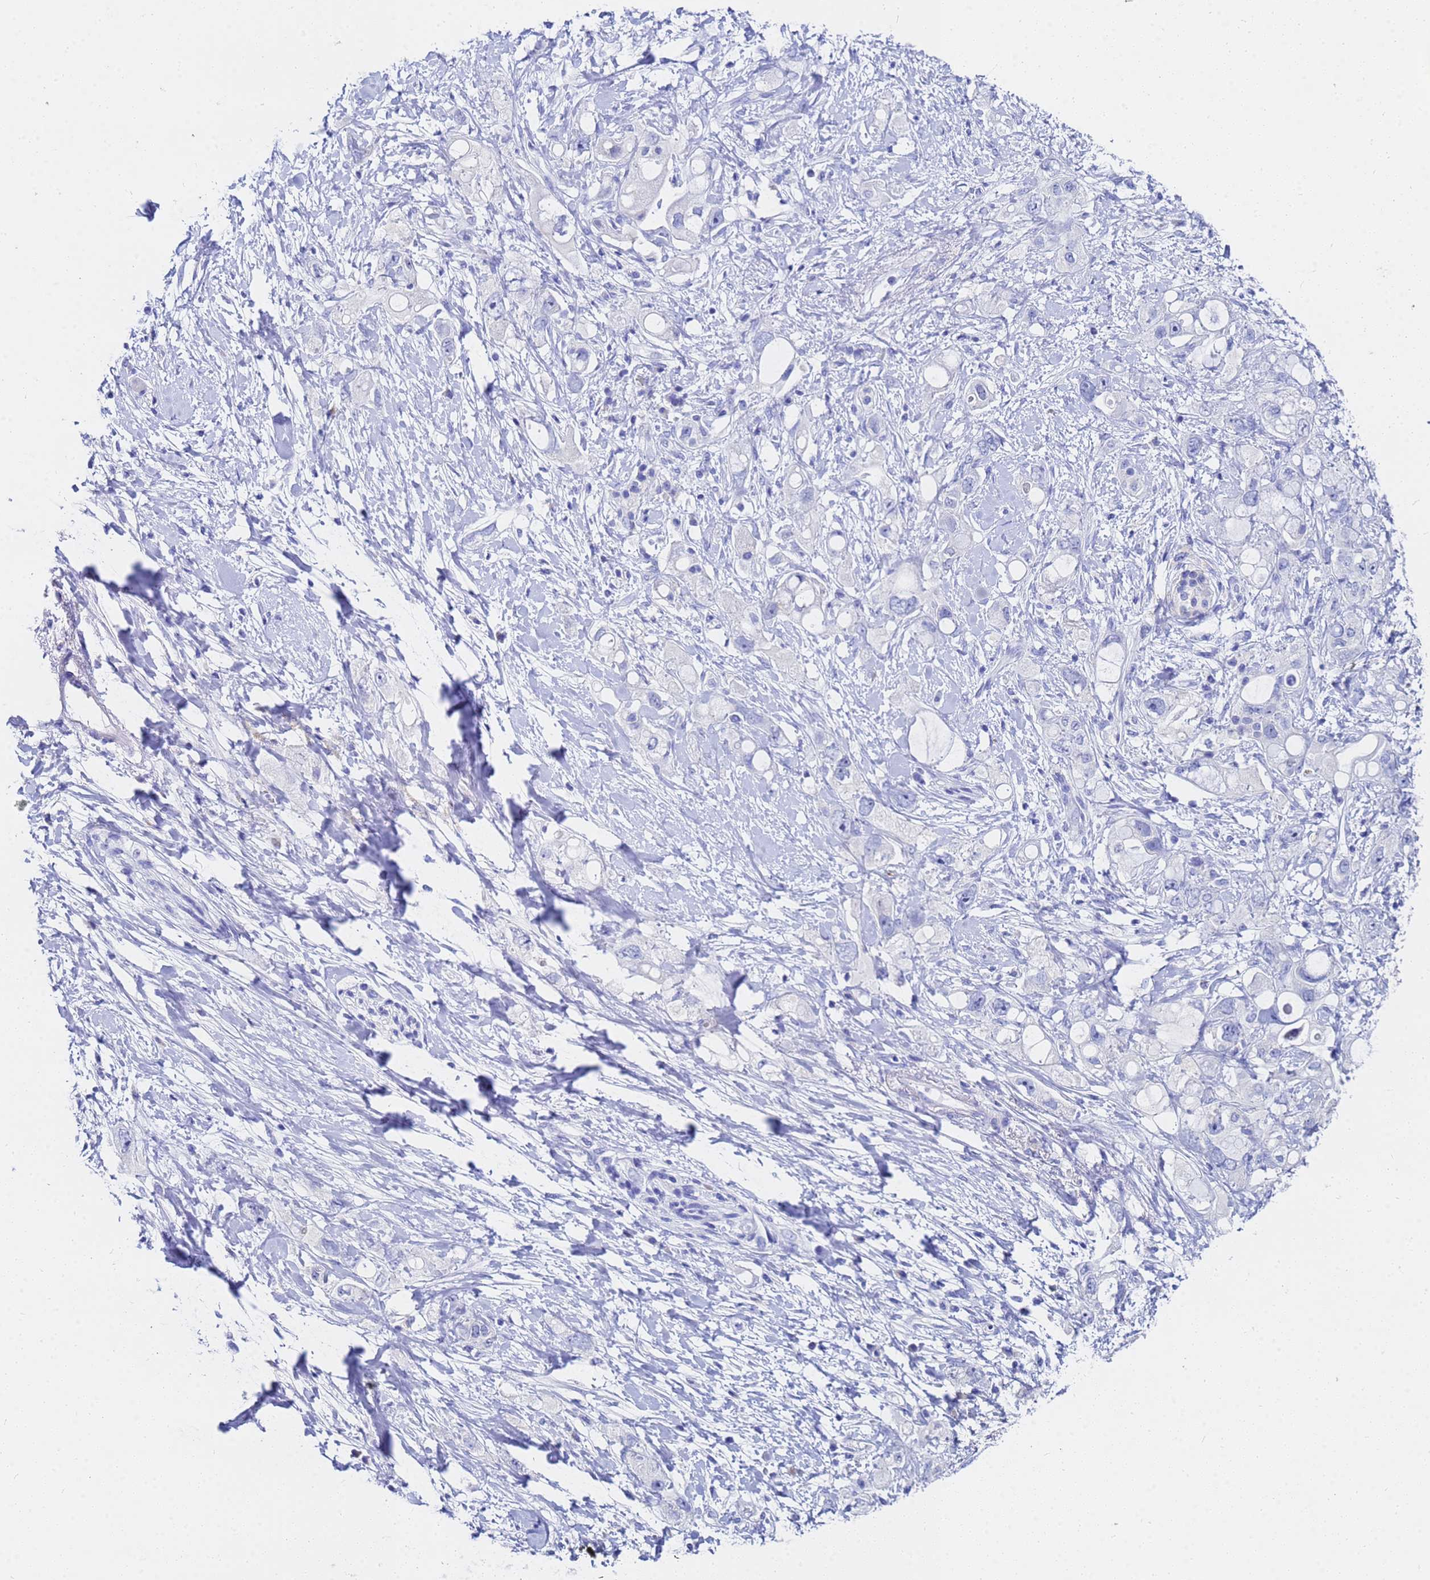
{"staining": {"intensity": "negative", "quantity": "none", "location": "none"}, "tissue": "pancreatic cancer", "cell_type": "Tumor cells", "image_type": "cancer", "snomed": [{"axis": "morphology", "description": "Adenocarcinoma, NOS"}, {"axis": "topography", "description": "Pancreas"}], "caption": "The immunohistochemistry photomicrograph has no significant positivity in tumor cells of pancreatic cancer (adenocarcinoma) tissue. (DAB (3,3'-diaminobenzidine) immunohistochemistry visualized using brightfield microscopy, high magnification).", "gene": "C2orf72", "patient": {"sex": "female", "age": 56}}